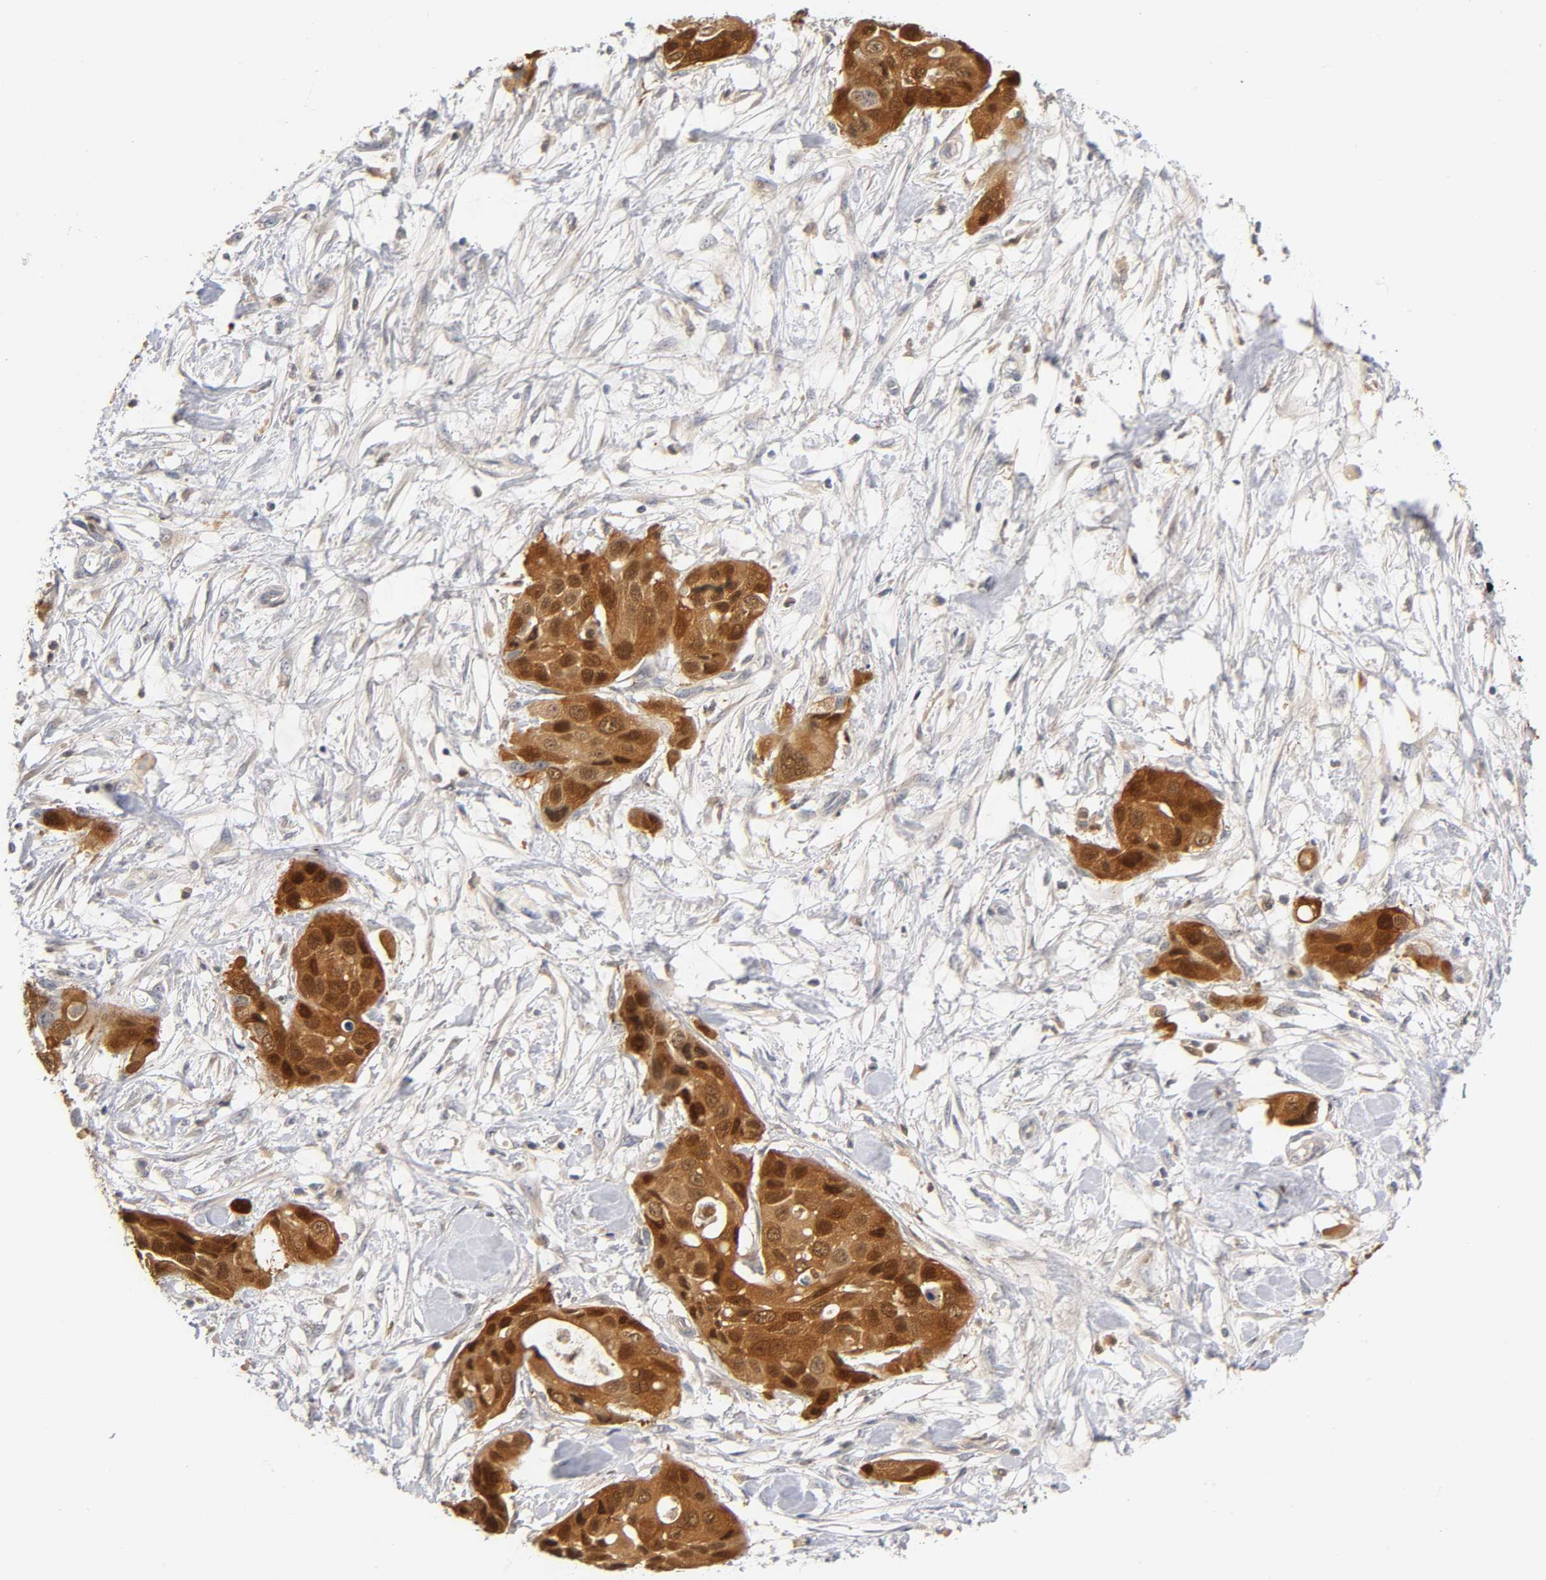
{"staining": {"intensity": "strong", "quantity": ">75%", "location": "cytoplasmic/membranous,nuclear"}, "tissue": "pancreatic cancer", "cell_type": "Tumor cells", "image_type": "cancer", "snomed": [{"axis": "morphology", "description": "Adenocarcinoma, NOS"}, {"axis": "topography", "description": "Pancreas"}], "caption": "Human pancreatic cancer (adenocarcinoma) stained with a protein marker demonstrates strong staining in tumor cells.", "gene": "IL18", "patient": {"sex": "female", "age": 60}}